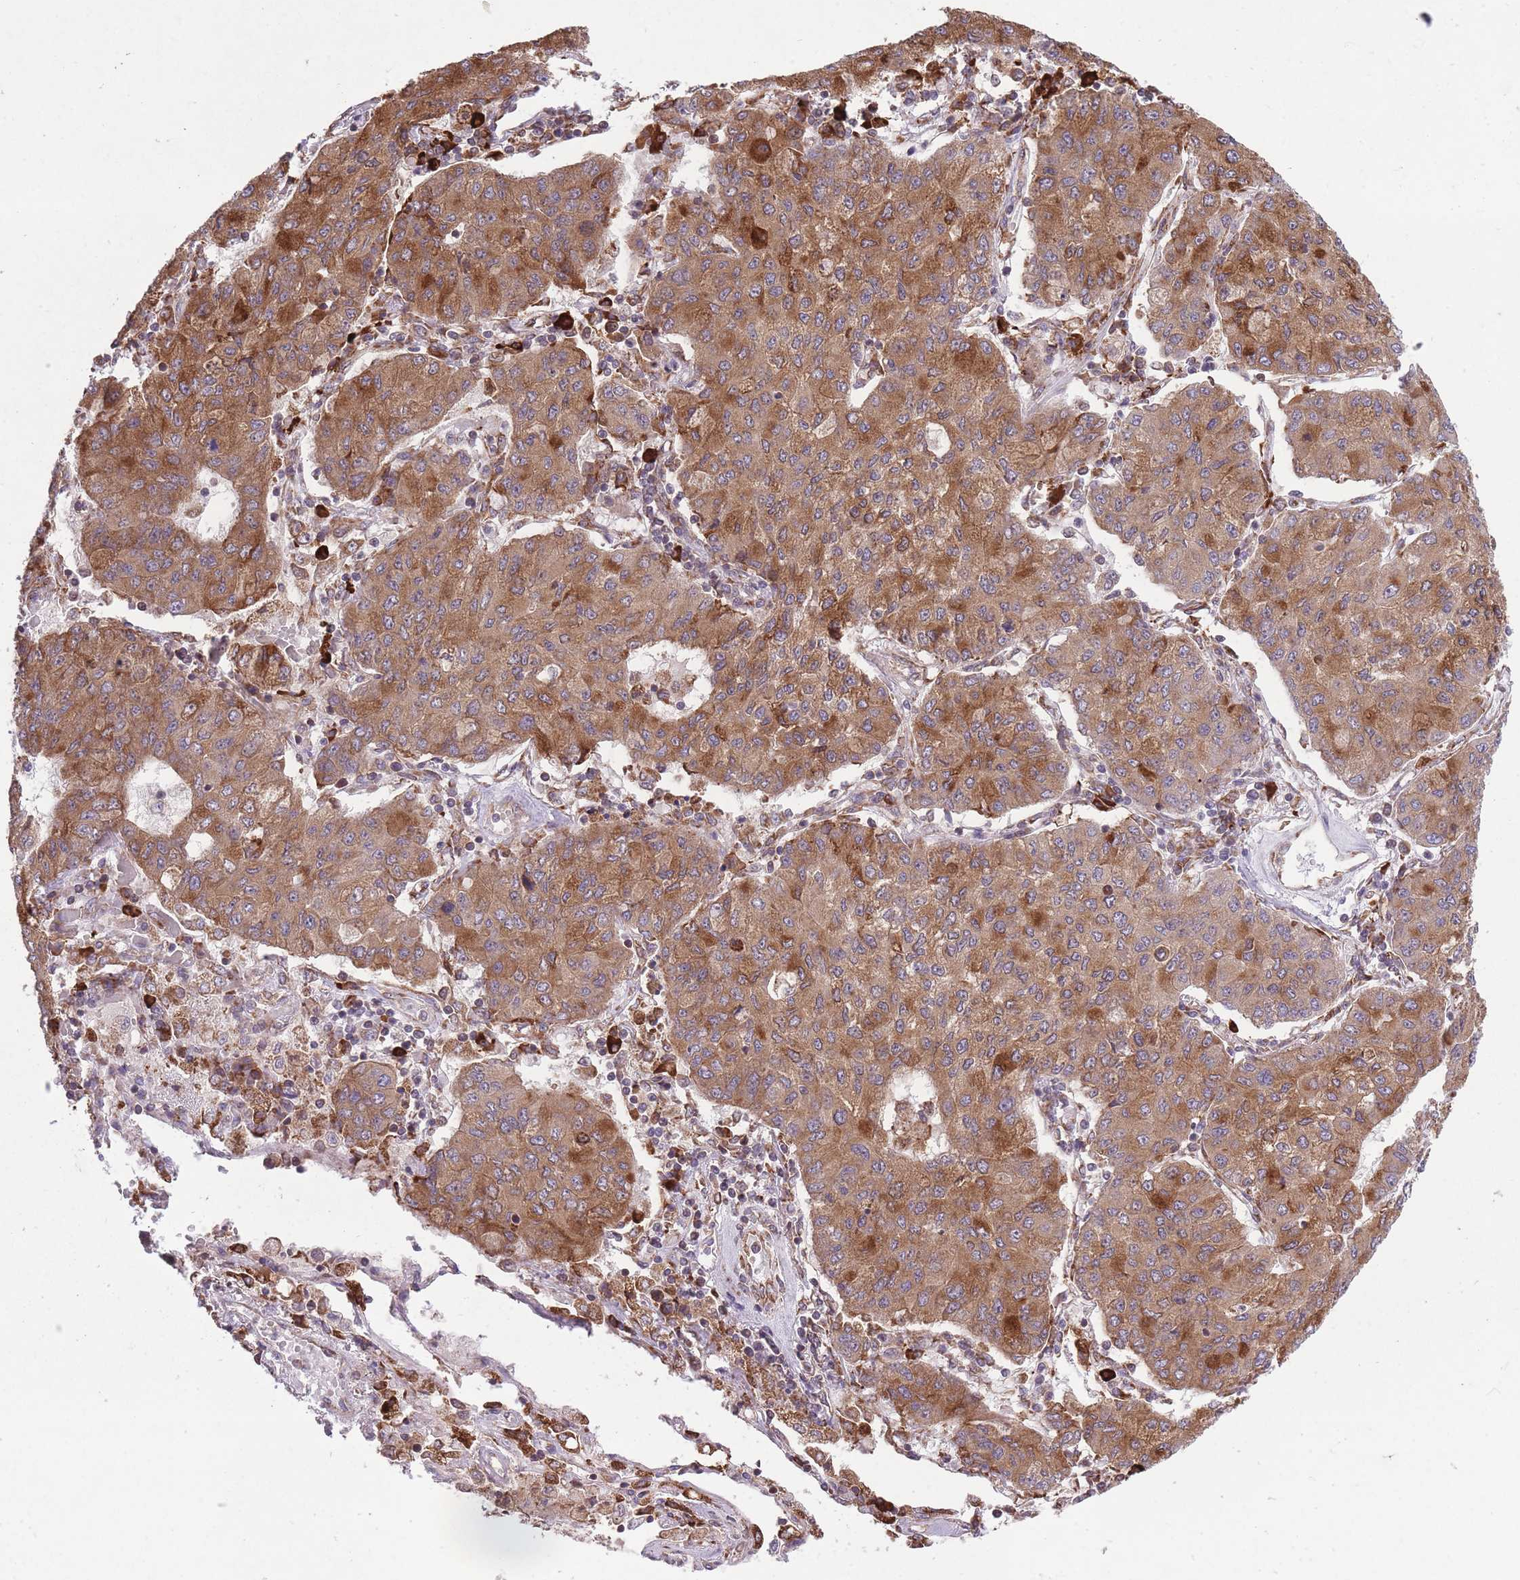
{"staining": {"intensity": "moderate", "quantity": ">75%", "location": "cytoplasmic/membranous"}, "tissue": "lung cancer", "cell_type": "Tumor cells", "image_type": "cancer", "snomed": [{"axis": "morphology", "description": "Squamous cell carcinoma, NOS"}, {"axis": "topography", "description": "Lung"}], "caption": "This image displays immunohistochemistry (IHC) staining of human lung cancer, with medium moderate cytoplasmic/membranous expression in approximately >75% of tumor cells.", "gene": "TTLL3", "patient": {"sex": "male", "age": 74}}